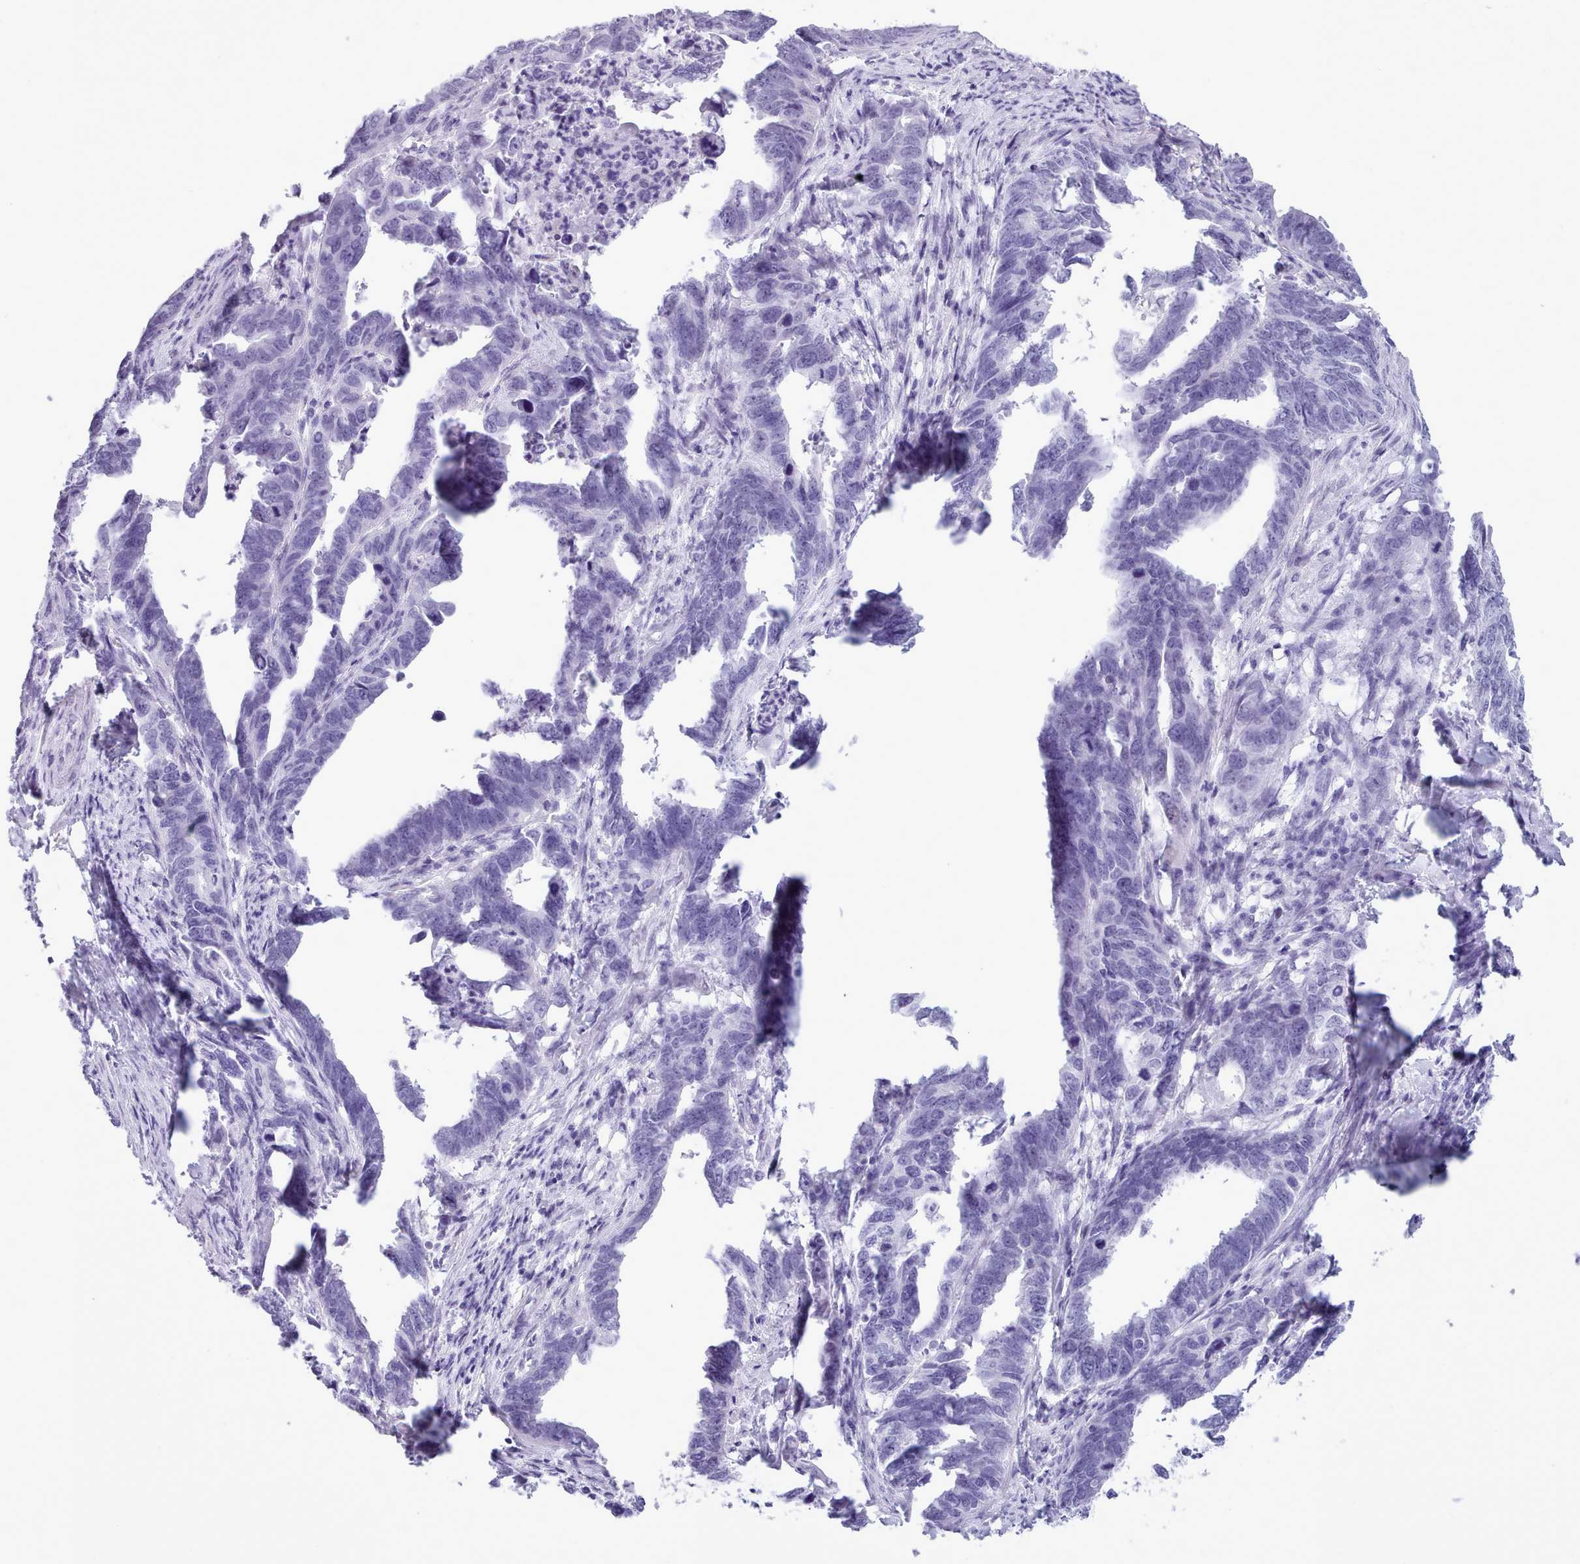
{"staining": {"intensity": "negative", "quantity": "none", "location": "none"}, "tissue": "endometrial cancer", "cell_type": "Tumor cells", "image_type": "cancer", "snomed": [{"axis": "morphology", "description": "Adenocarcinoma, NOS"}, {"axis": "topography", "description": "Endometrium"}], "caption": "The histopathology image demonstrates no staining of tumor cells in adenocarcinoma (endometrial). (DAB (3,3'-diaminobenzidine) immunohistochemistry (IHC), high magnification).", "gene": "FBXO48", "patient": {"sex": "female", "age": 65}}